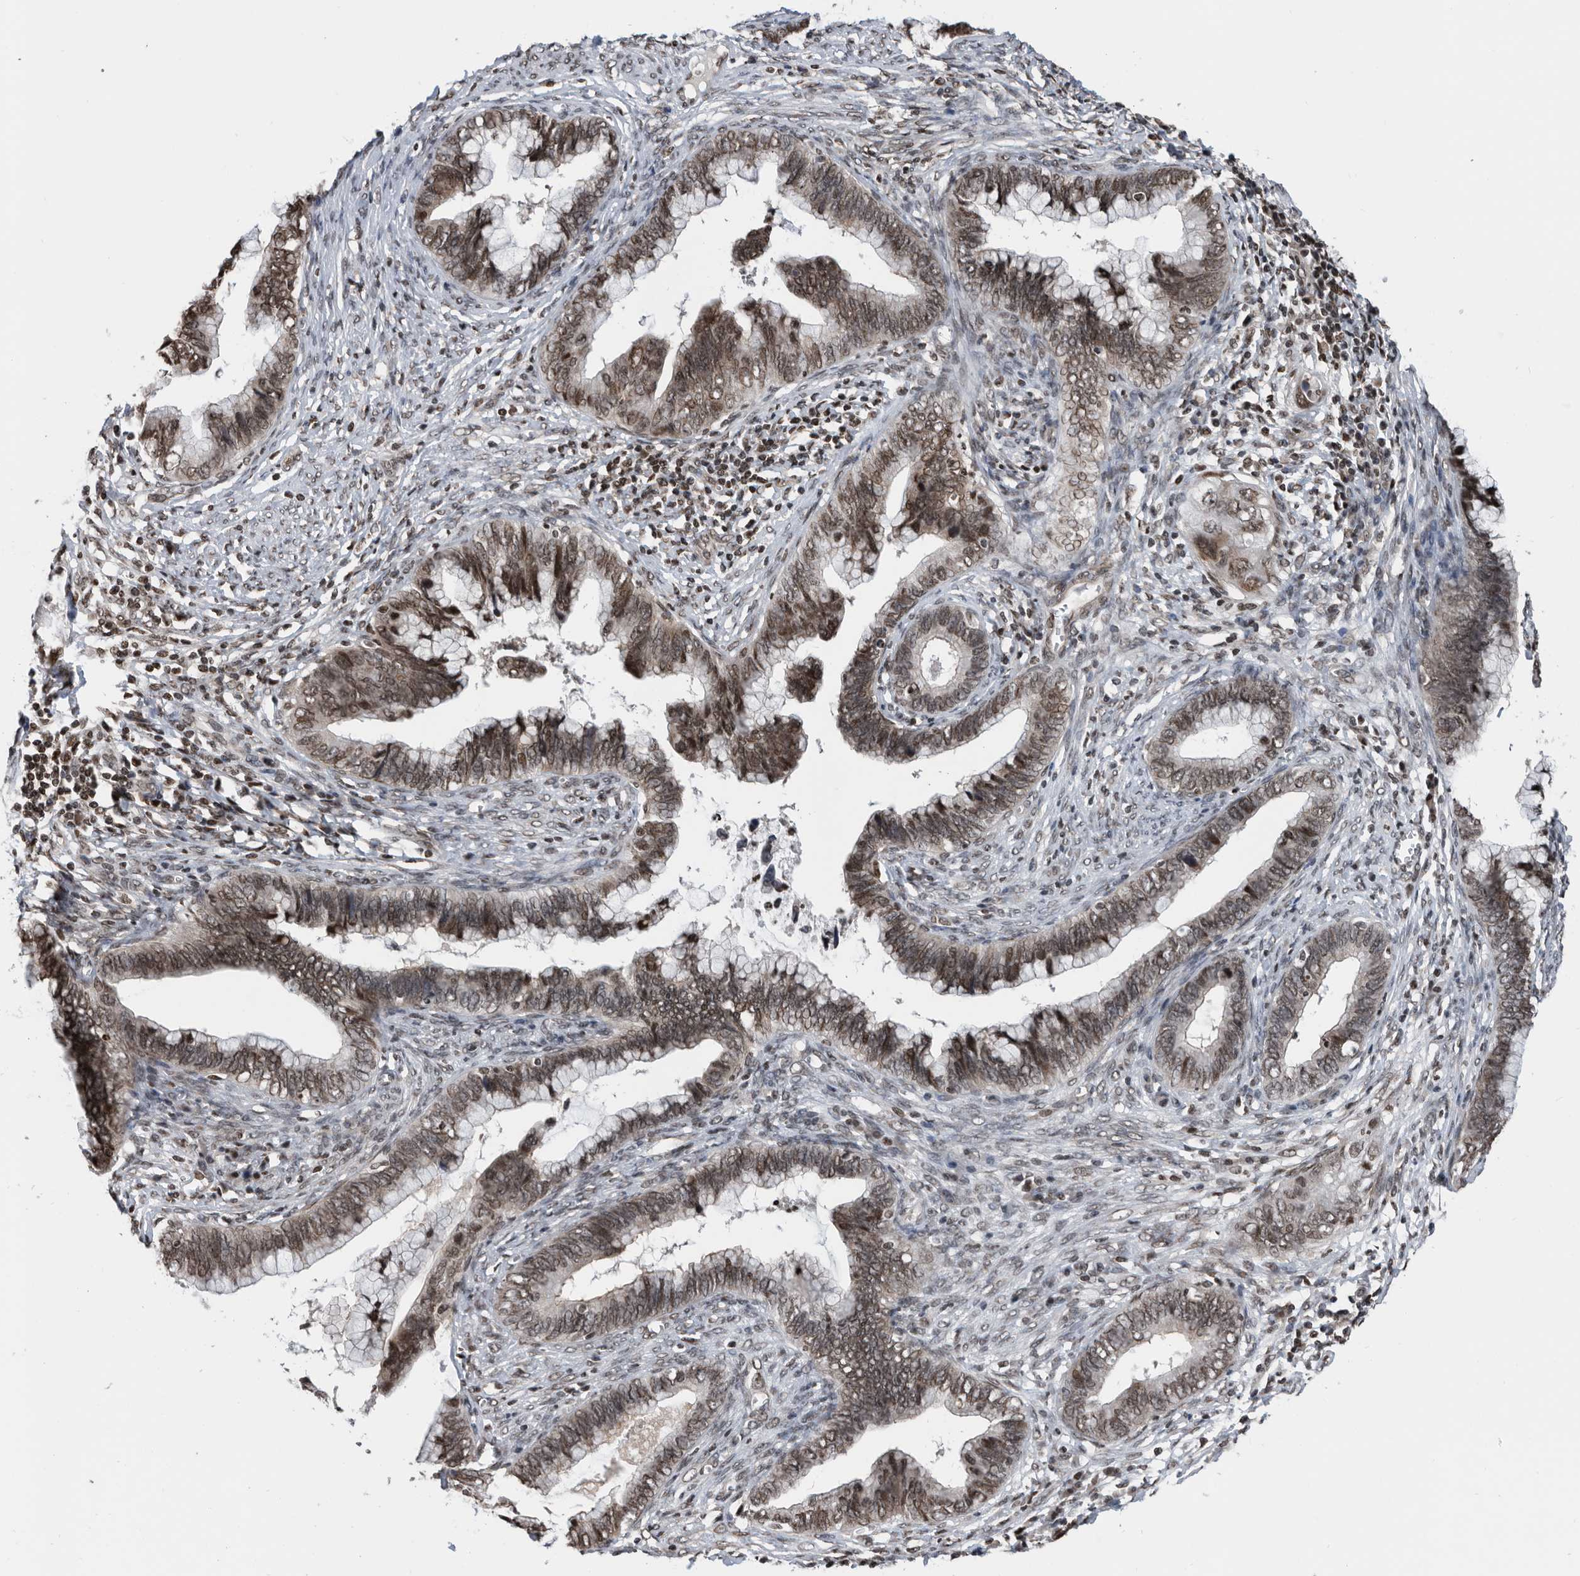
{"staining": {"intensity": "weak", "quantity": ">75%", "location": "nuclear"}, "tissue": "cervical cancer", "cell_type": "Tumor cells", "image_type": "cancer", "snomed": [{"axis": "morphology", "description": "Adenocarcinoma, NOS"}, {"axis": "topography", "description": "Cervix"}], "caption": "The immunohistochemical stain shows weak nuclear positivity in tumor cells of cervical cancer (adenocarcinoma) tissue.", "gene": "SNRNP48", "patient": {"sex": "female", "age": 44}}